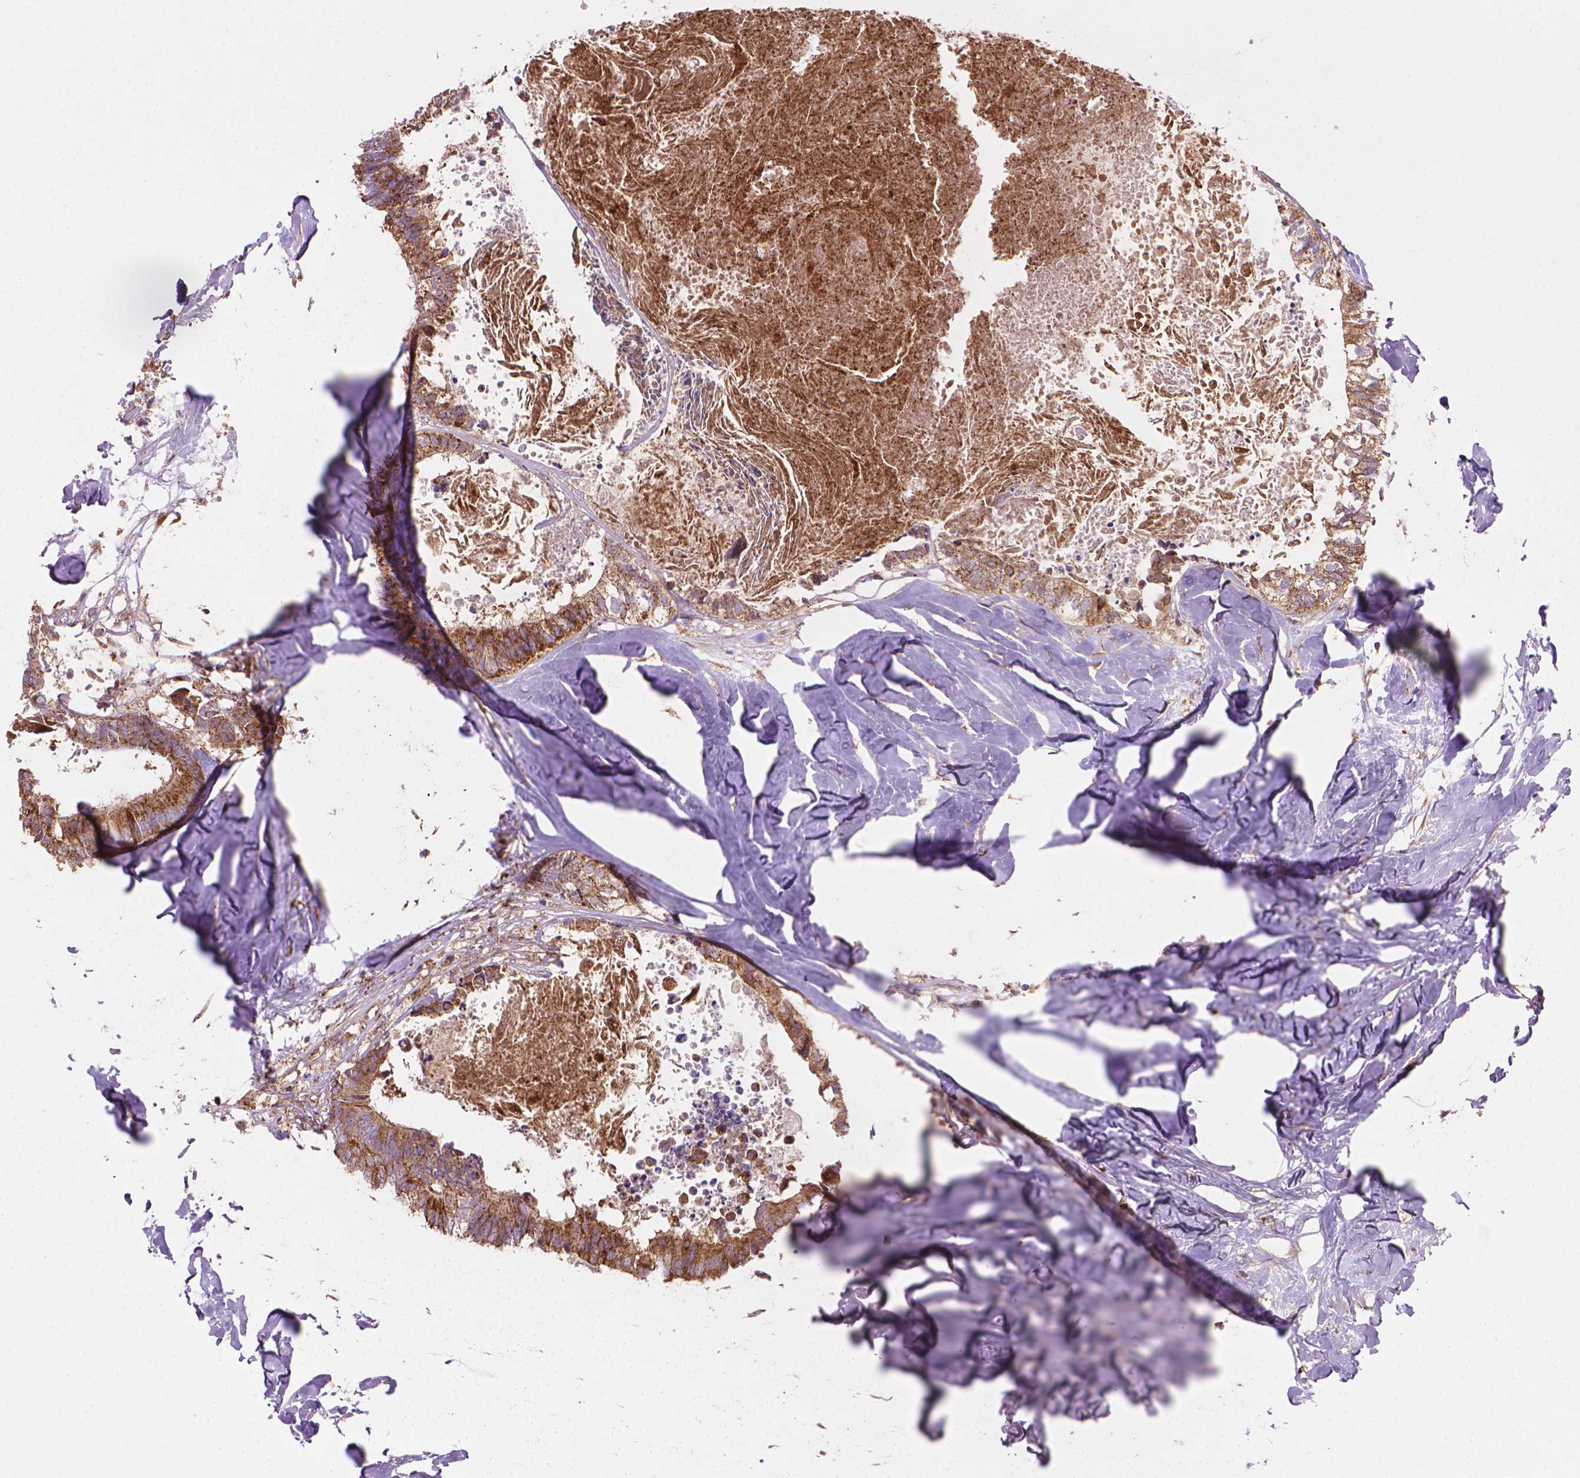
{"staining": {"intensity": "moderate", "quantity": ">75%", "location": "cytoplasmic/membranous"}, "tissue": "colorectal cancer", "cell_type": "Tumor cells", "image_type": "cancer", "snomed": [{"axis": "morphology", "description": "Adenocarcinoma, NOS"}, {"axis": "topography", "description": "Colon"}, {"axis": "topography", "description": "Rectum"}], "caption": "Protein staining demonstrates moderate cytoplasmic/membranous expression in about >75% of tumor cells in colorectal adenocarcinoma.", "gene": "VARS2", "patient": {"sex": "male", "age": 57}}